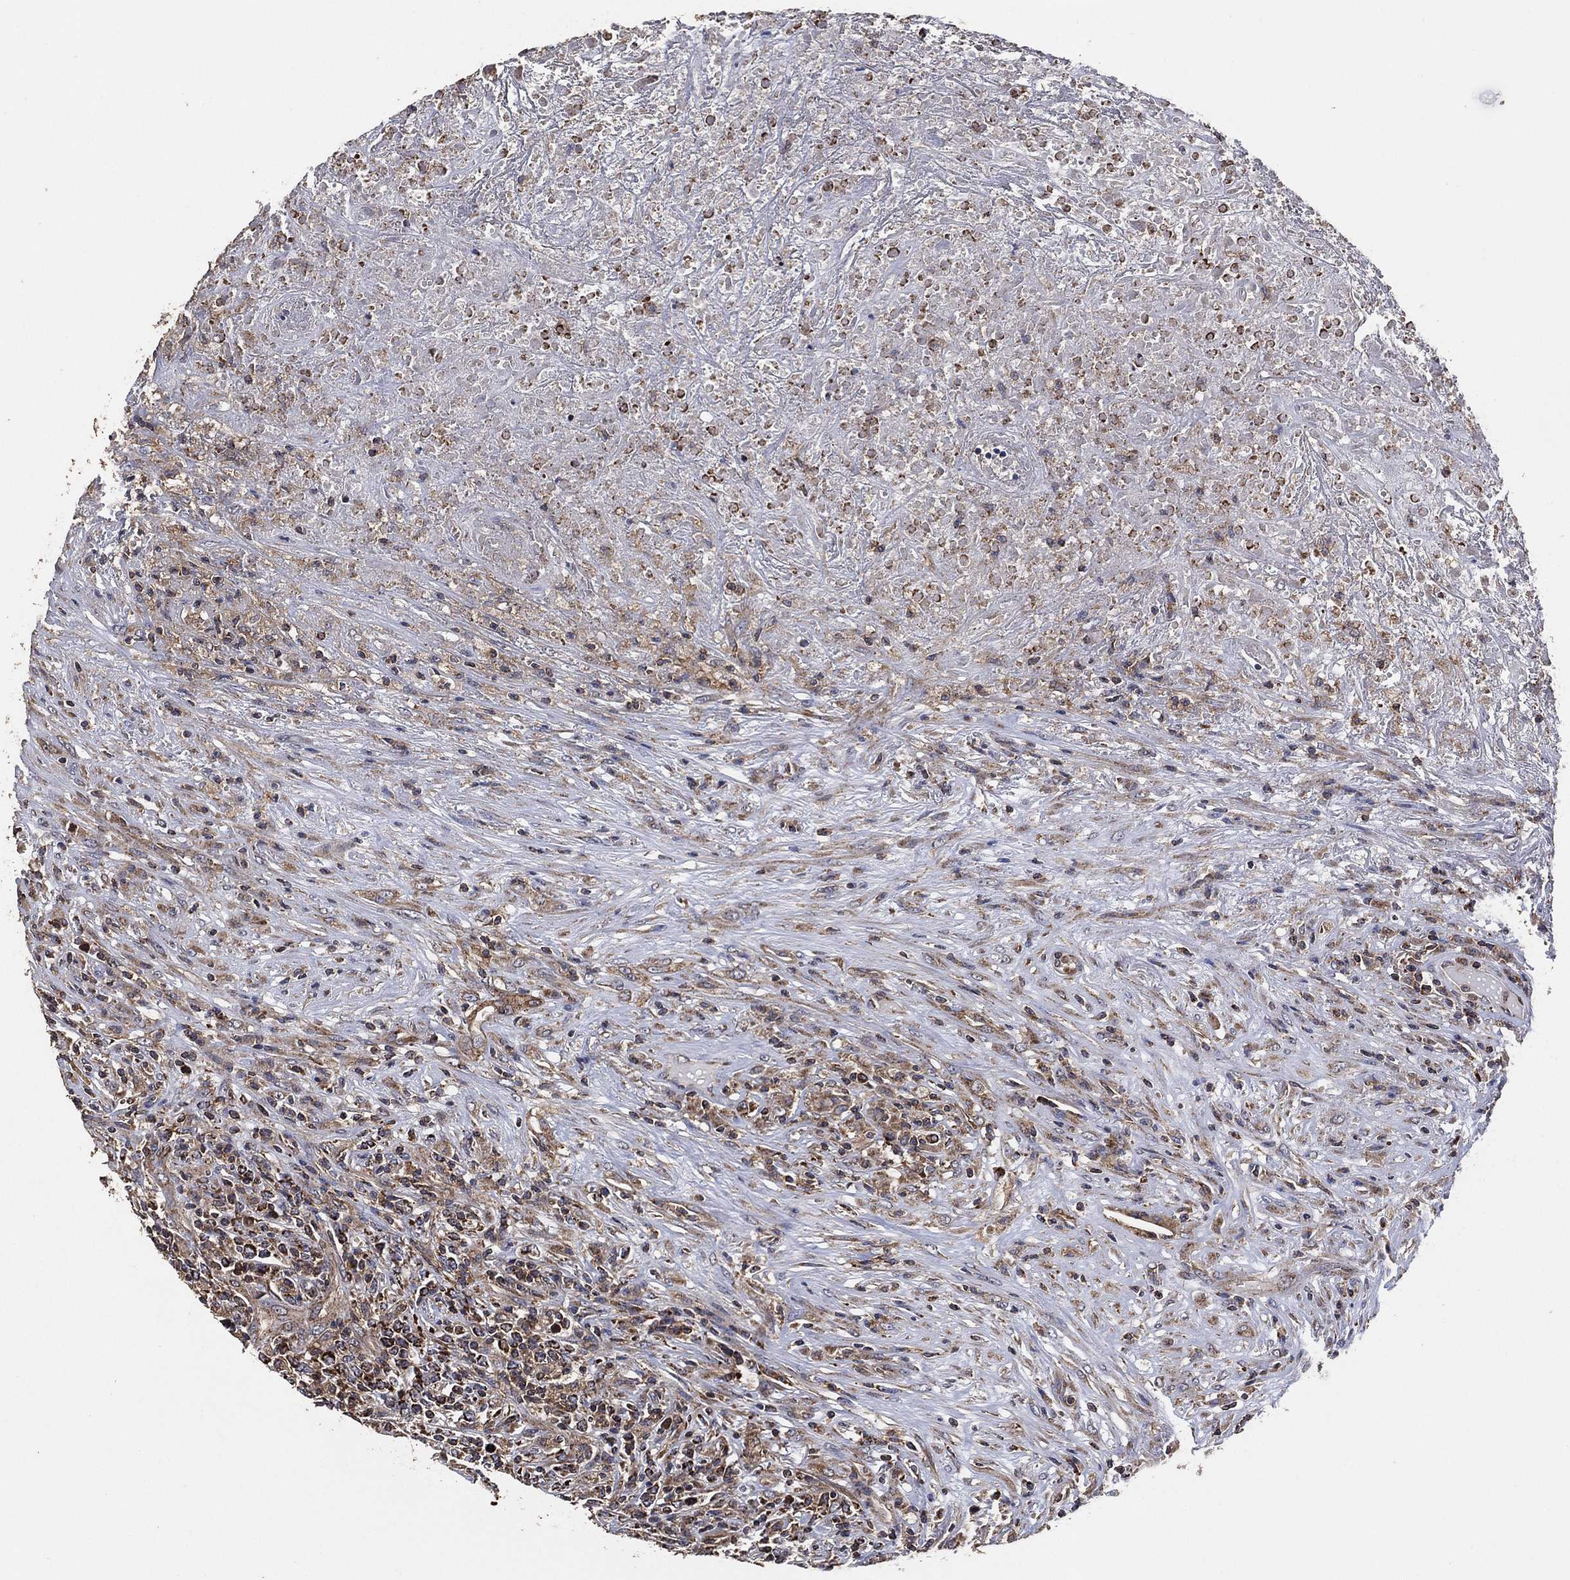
{"staining": {"intensity": "strong", "quantity": "25%-75%", "location": "cytoplasmic/membranous"}, "tissue": "lymphoma", "cell_type": "Tumor cells", "image_type": "cancer", "snomed": [{"axis": "morphology", "description": "Malignant lymphoma, non-Hodgkin's type, High grade"}, {"axis": "topography", "description": "Lung"}], "caption": "DAB immunohistochemical staining of lymphoma demonstrates strong cytoplasmic/membranous protein positivity in approximately 25%-75% of tumor cells. The protein of interest is shown in brown color, while the nuclei are stained blue.", "gene": "LIMD1", "patient": {"sex": "male", "age": 79}}